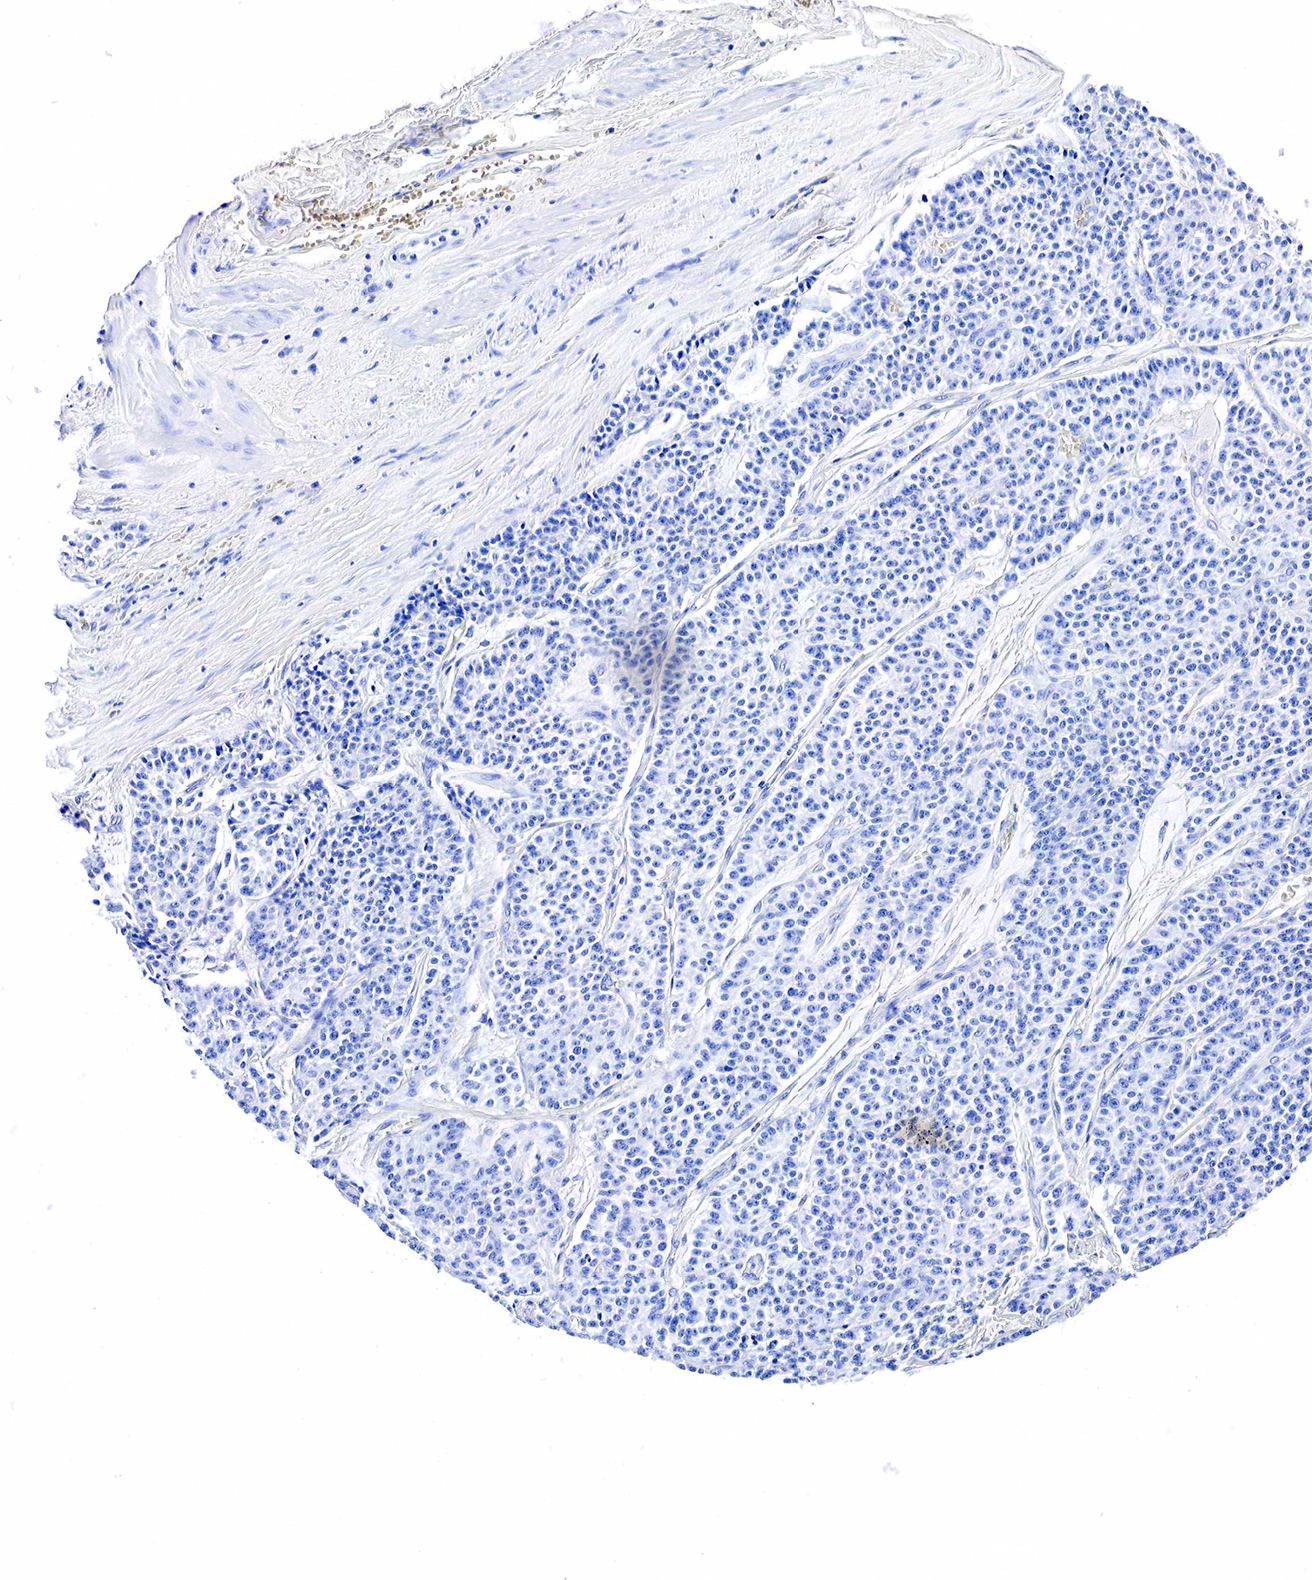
{"staining": {"intensity": "negative", "quantity": "none", "location": "none"}, "tissue": "carcinoid", "cell_type": "Tumor cells", "image_type": "cancer", "snomed": [{"axis": "morphology", "description": "Carcinoid, malignant, NOS"}, {"axis": "topography", "description": "Stomach"}], "caption": "This histopathology image is of carcinoid stained with immunohistochemistry to label a protein in brown with the nuclei are counter-stained blue. There is no positivity in tumor cells.", "gene": "ACP3", "patient": {"sex": "female", "age": 76}}